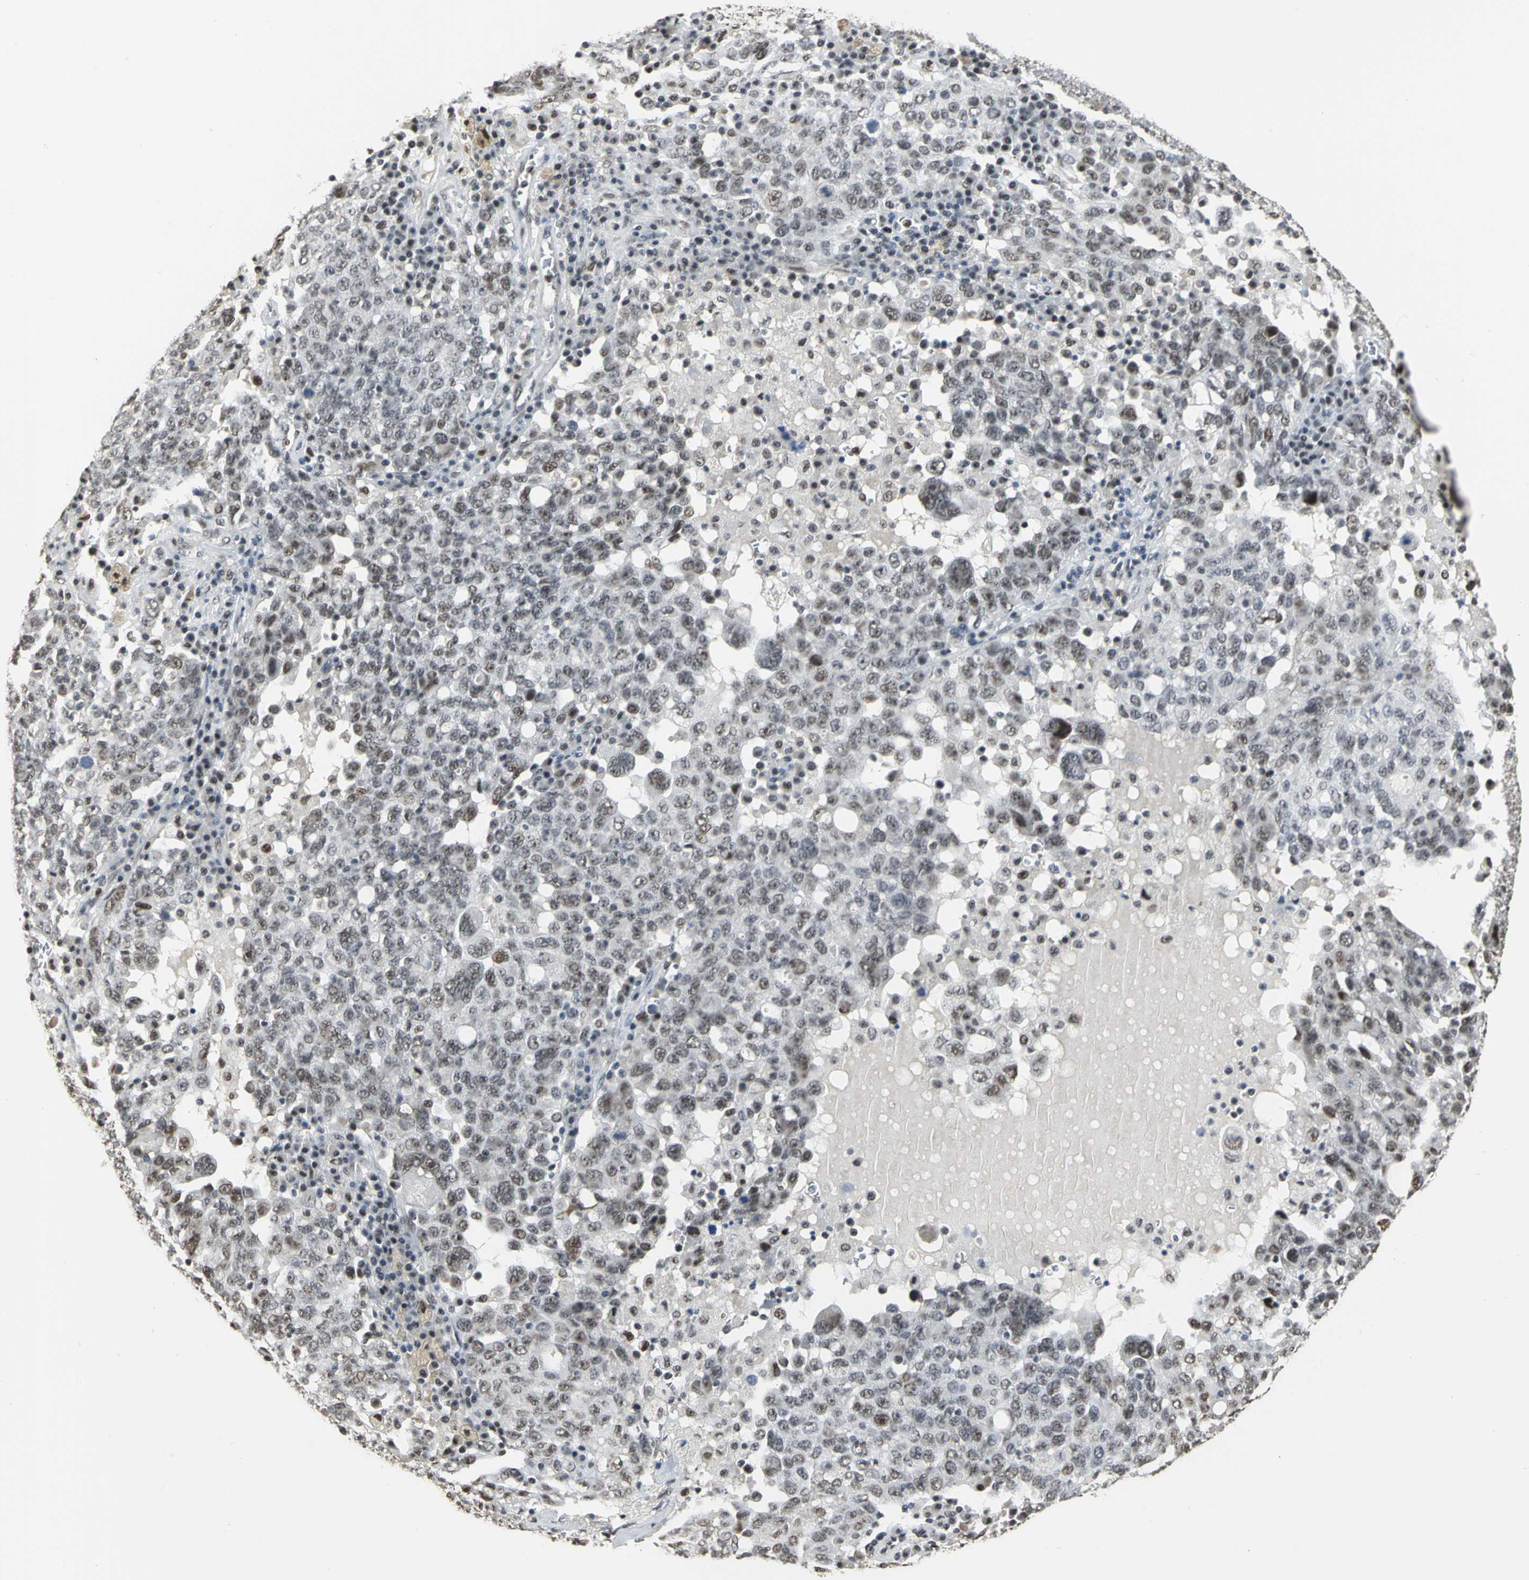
{"staining": {"intensity": "weak", "quantity": ">75%", "location": "nuclear"}, "tissue": "ovarian cancer", "cell_type": "Tumor cells", "image_type": "cancer", "snomed": [{"axis": "morphology", "description": "Carcinoma, endometroid"}, {"axis": "topography", "description": "Ovary"}], "caption": "Immunohistochemical staining of ovarian cancer exhibits weak nuclear protein expression in approximately >75% of tumor cells.", "gene": "CCDC88C", "patient": {"sex": "female", "age": 62}}